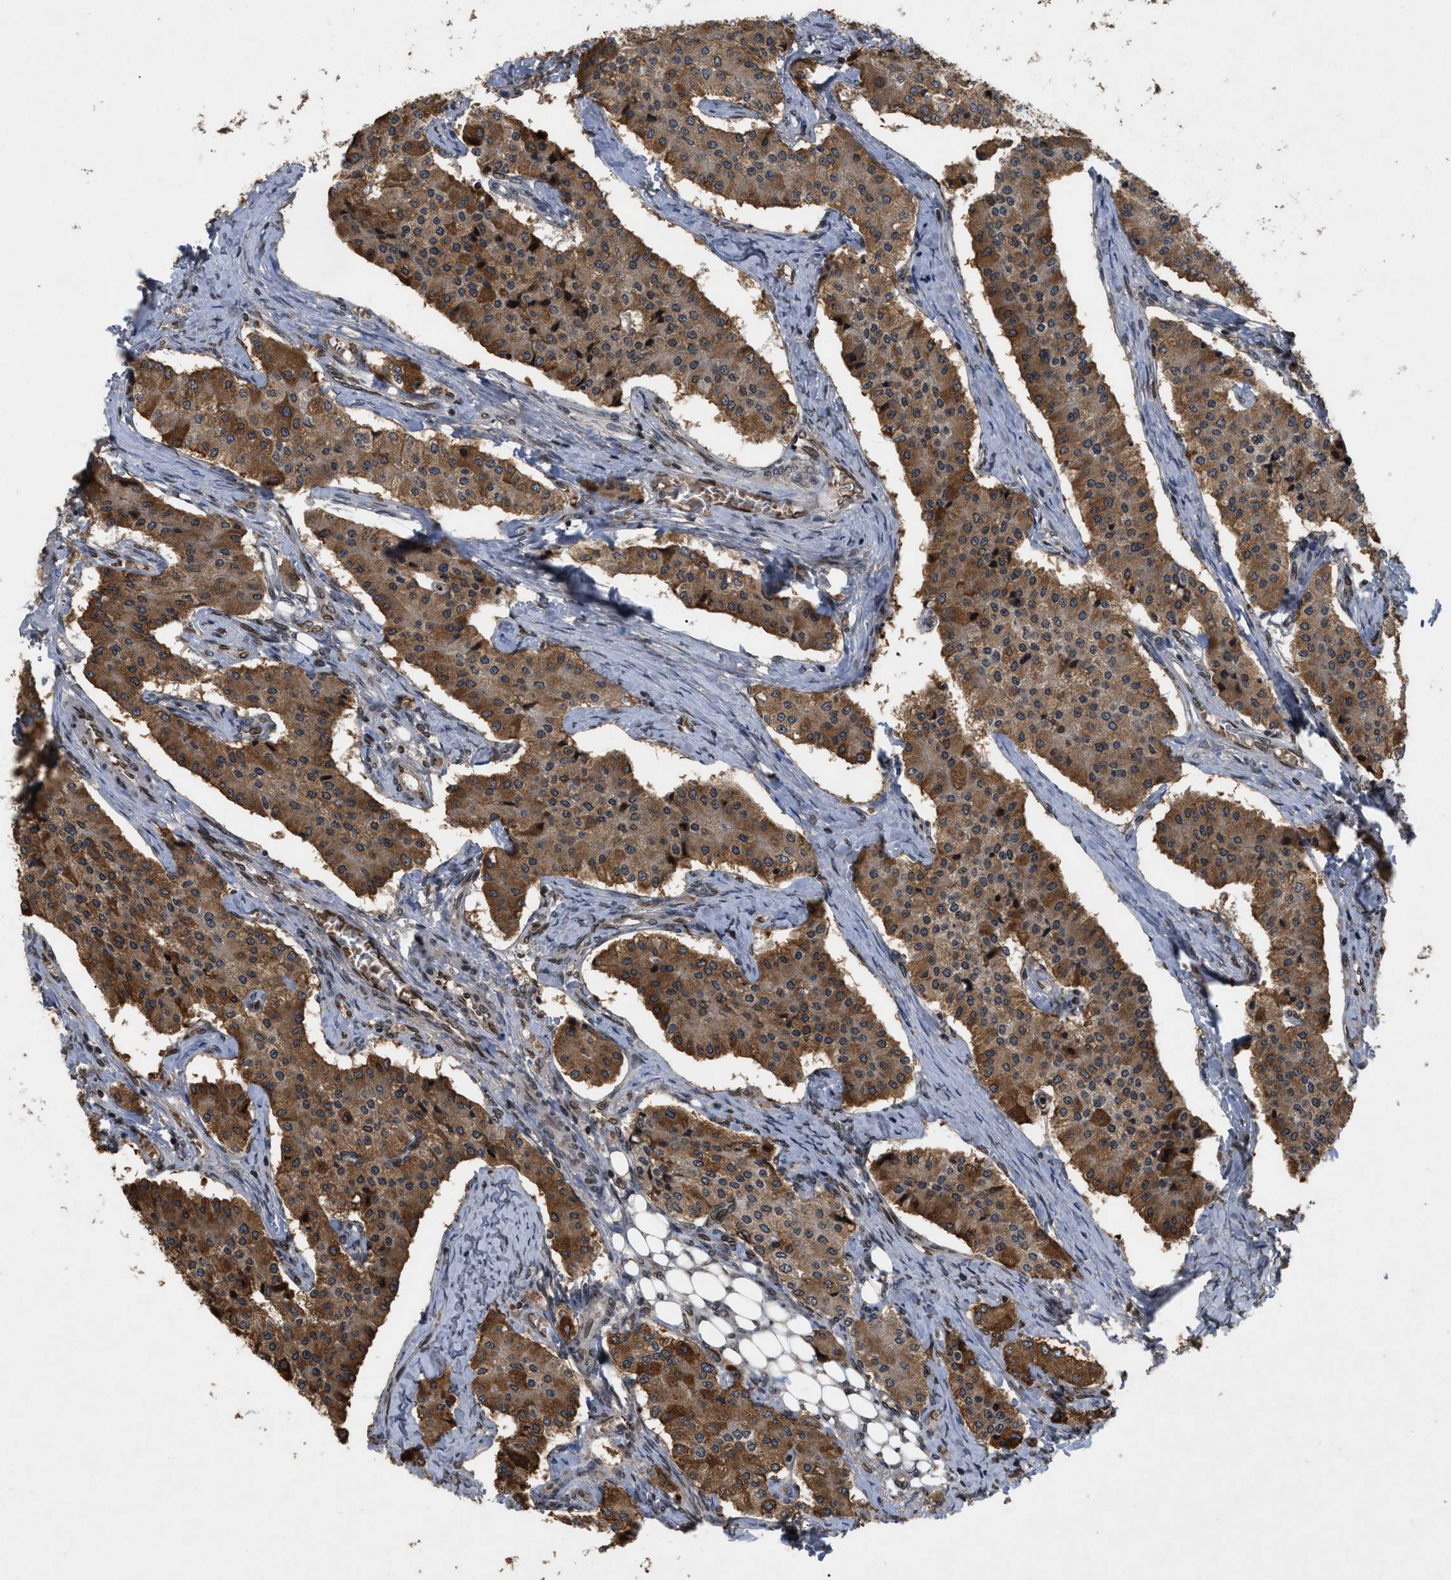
{"staining": {"intensity": "moderate", "quantity": ">75%", "location": "cytoplasmic/membranous"}, "tissue": "carcinoid", "cell_type": "Tumor cells", "image_type": "cancer", "snomed": [{"axis": "morphology", "description": "Carcinoid, malignant, NOS"}, {"axis": "topography", "description": "Colon"}], "caption": "Moderate cytoplasmic/membranous protein expression is identified in approximately >75% of tumor cells in malignant carcinoid.", "gene": "CRY1", "patient": {"sex": "female", "age": 52}}